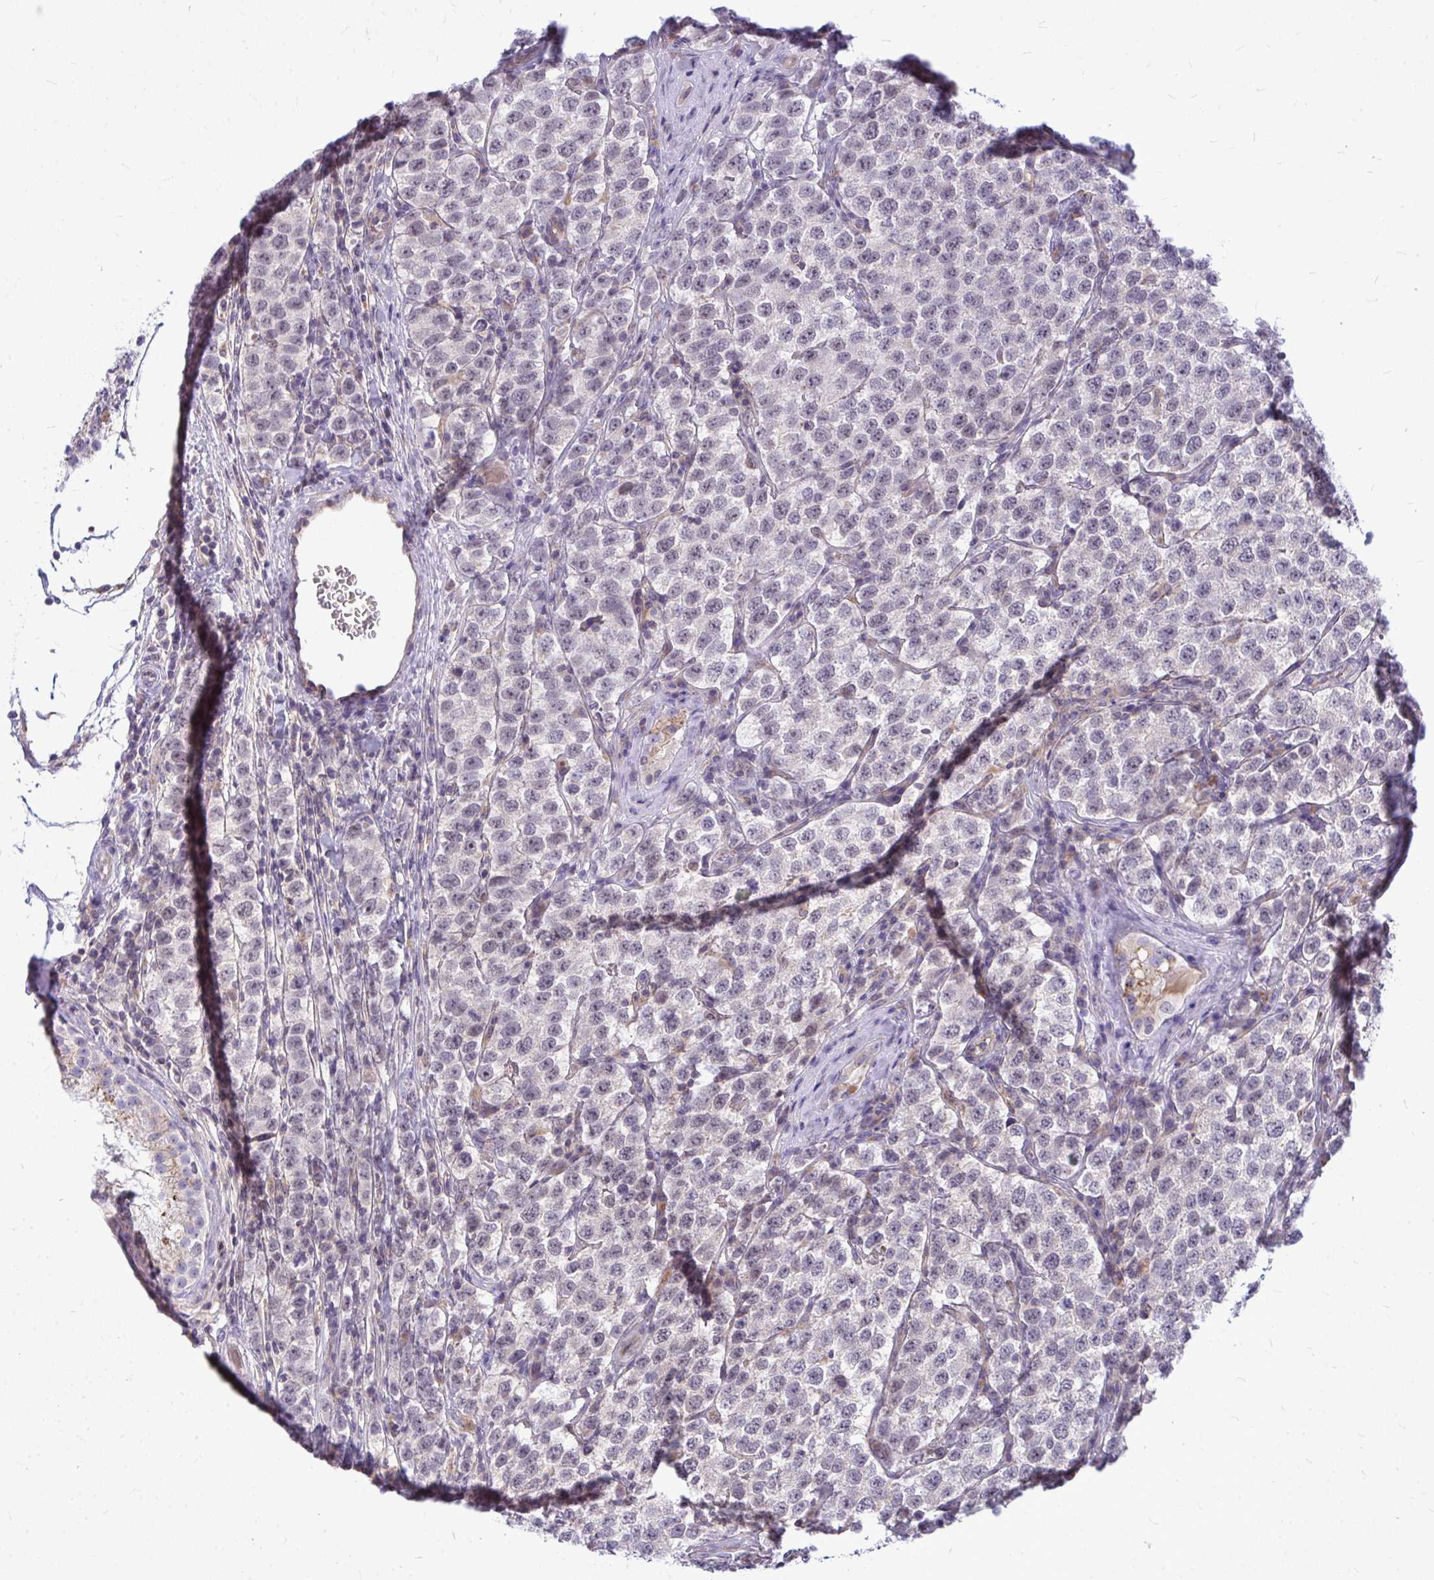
{"staining": {"intensity": "negative", "quantity": "none", "location": "none"}, "tissue": "testis cancer", "cell_type": "Tumor cells", "image_type": "cancer", "snomed": [{"axis": "morphology", "description": "Seminoma, NOS"}, {"axis": "topography", "description": "Testis"}], "caption": "Immunohistochemistry (IHC) photomicrograph of testis cancer stained for a protein (brown), which exhibits no positivity in tumor cells.", "gene": "ZSCAN25", "patient": {"sex": "male", "age": 34}}